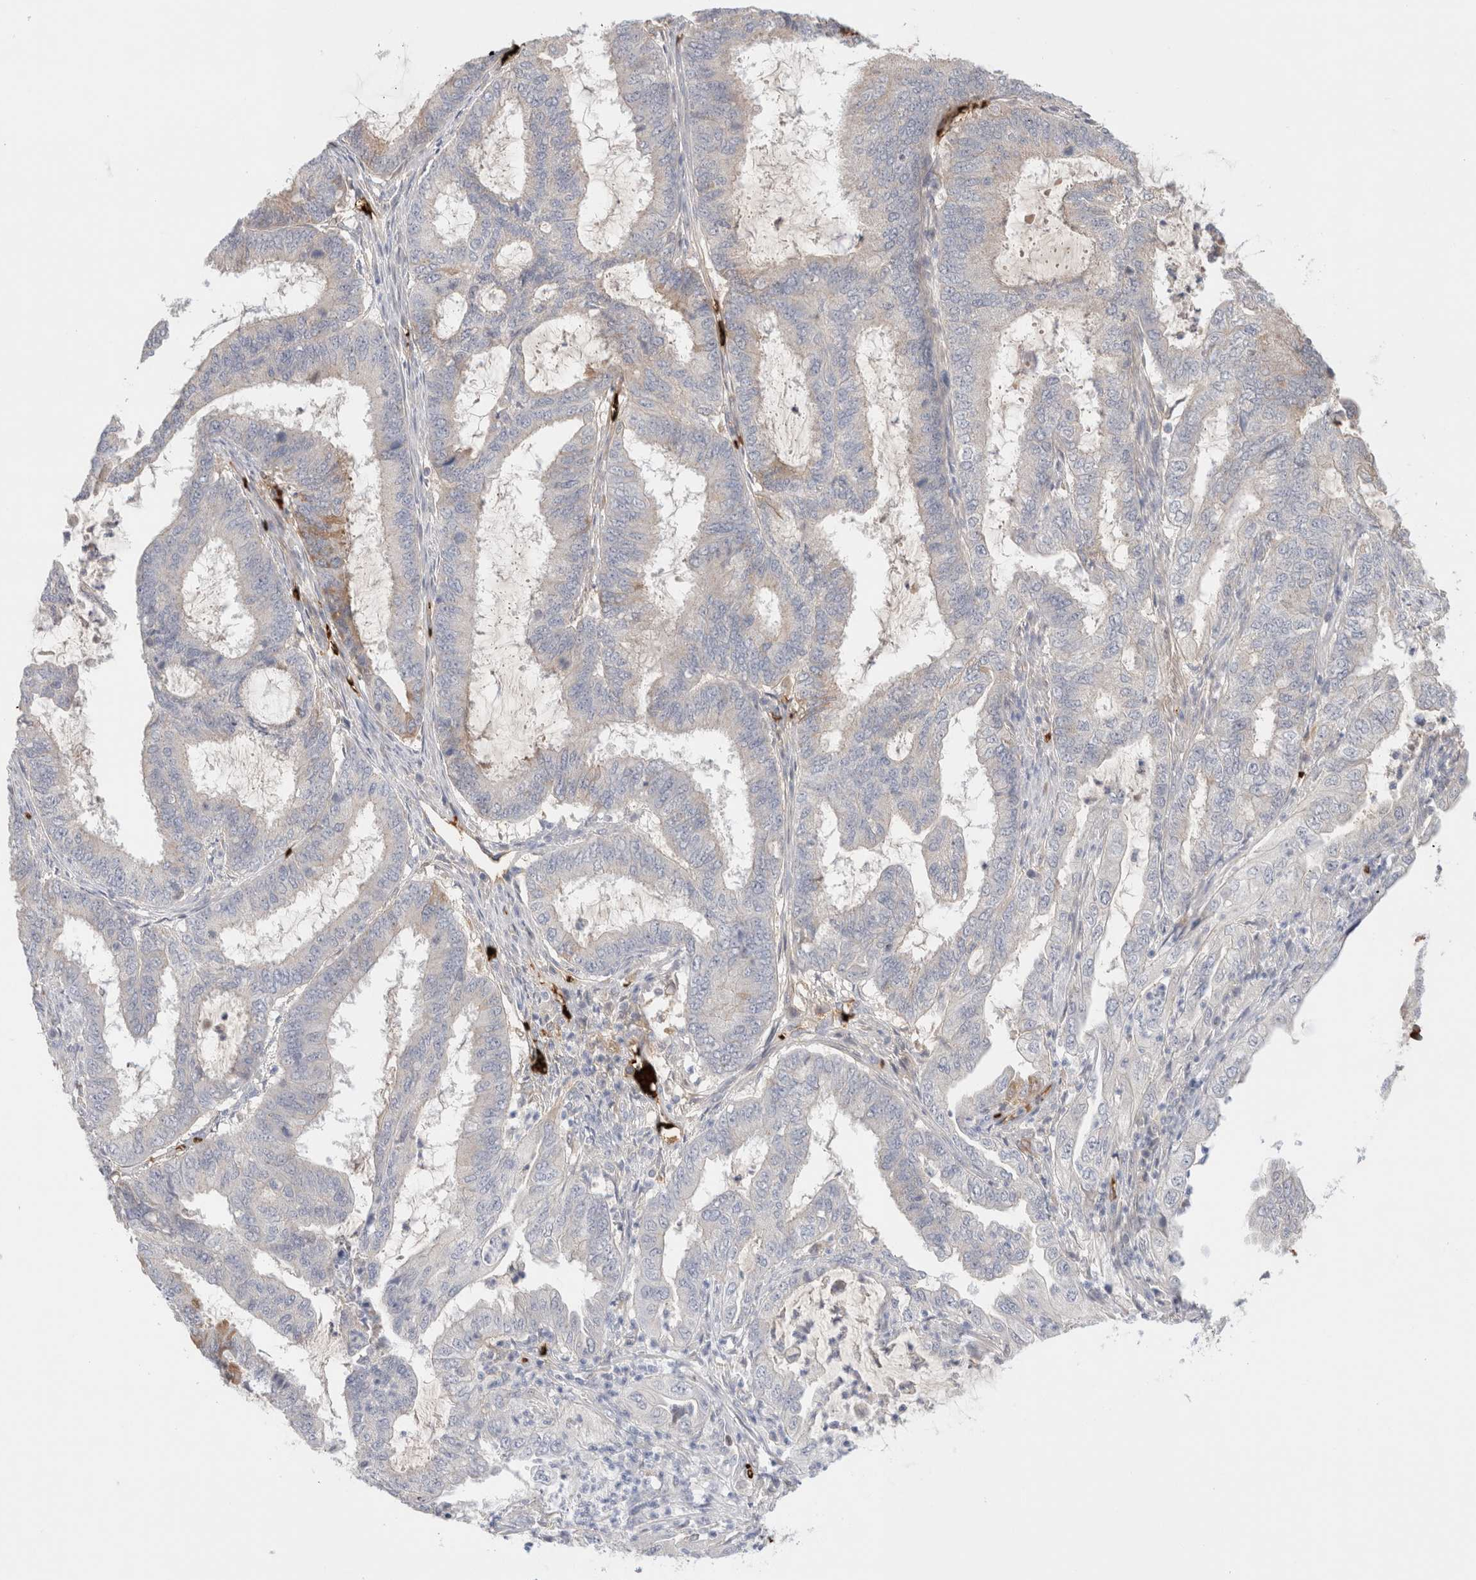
{"staining": {"intensity": "weak", "quantity": "<25%", "location": "cytoplasmic/membranous"}, "tissue": "endometrial cancer", "cell_type": "Tumor cells", "image_type": "cancer", "snomed": [{"axis": "morphology", "description": "Adenocarcinoma, NOS"}, {"axis": "topography", "description": "Endometrium"}], "caption": "The immunohistochemistry (IHC) histopathology image has no significant staining in tumor cells of endometrial cancer (adenocarcinoma) tissue.", "gene": "MST1", "patient": {"sex": "female", "age": 51}}